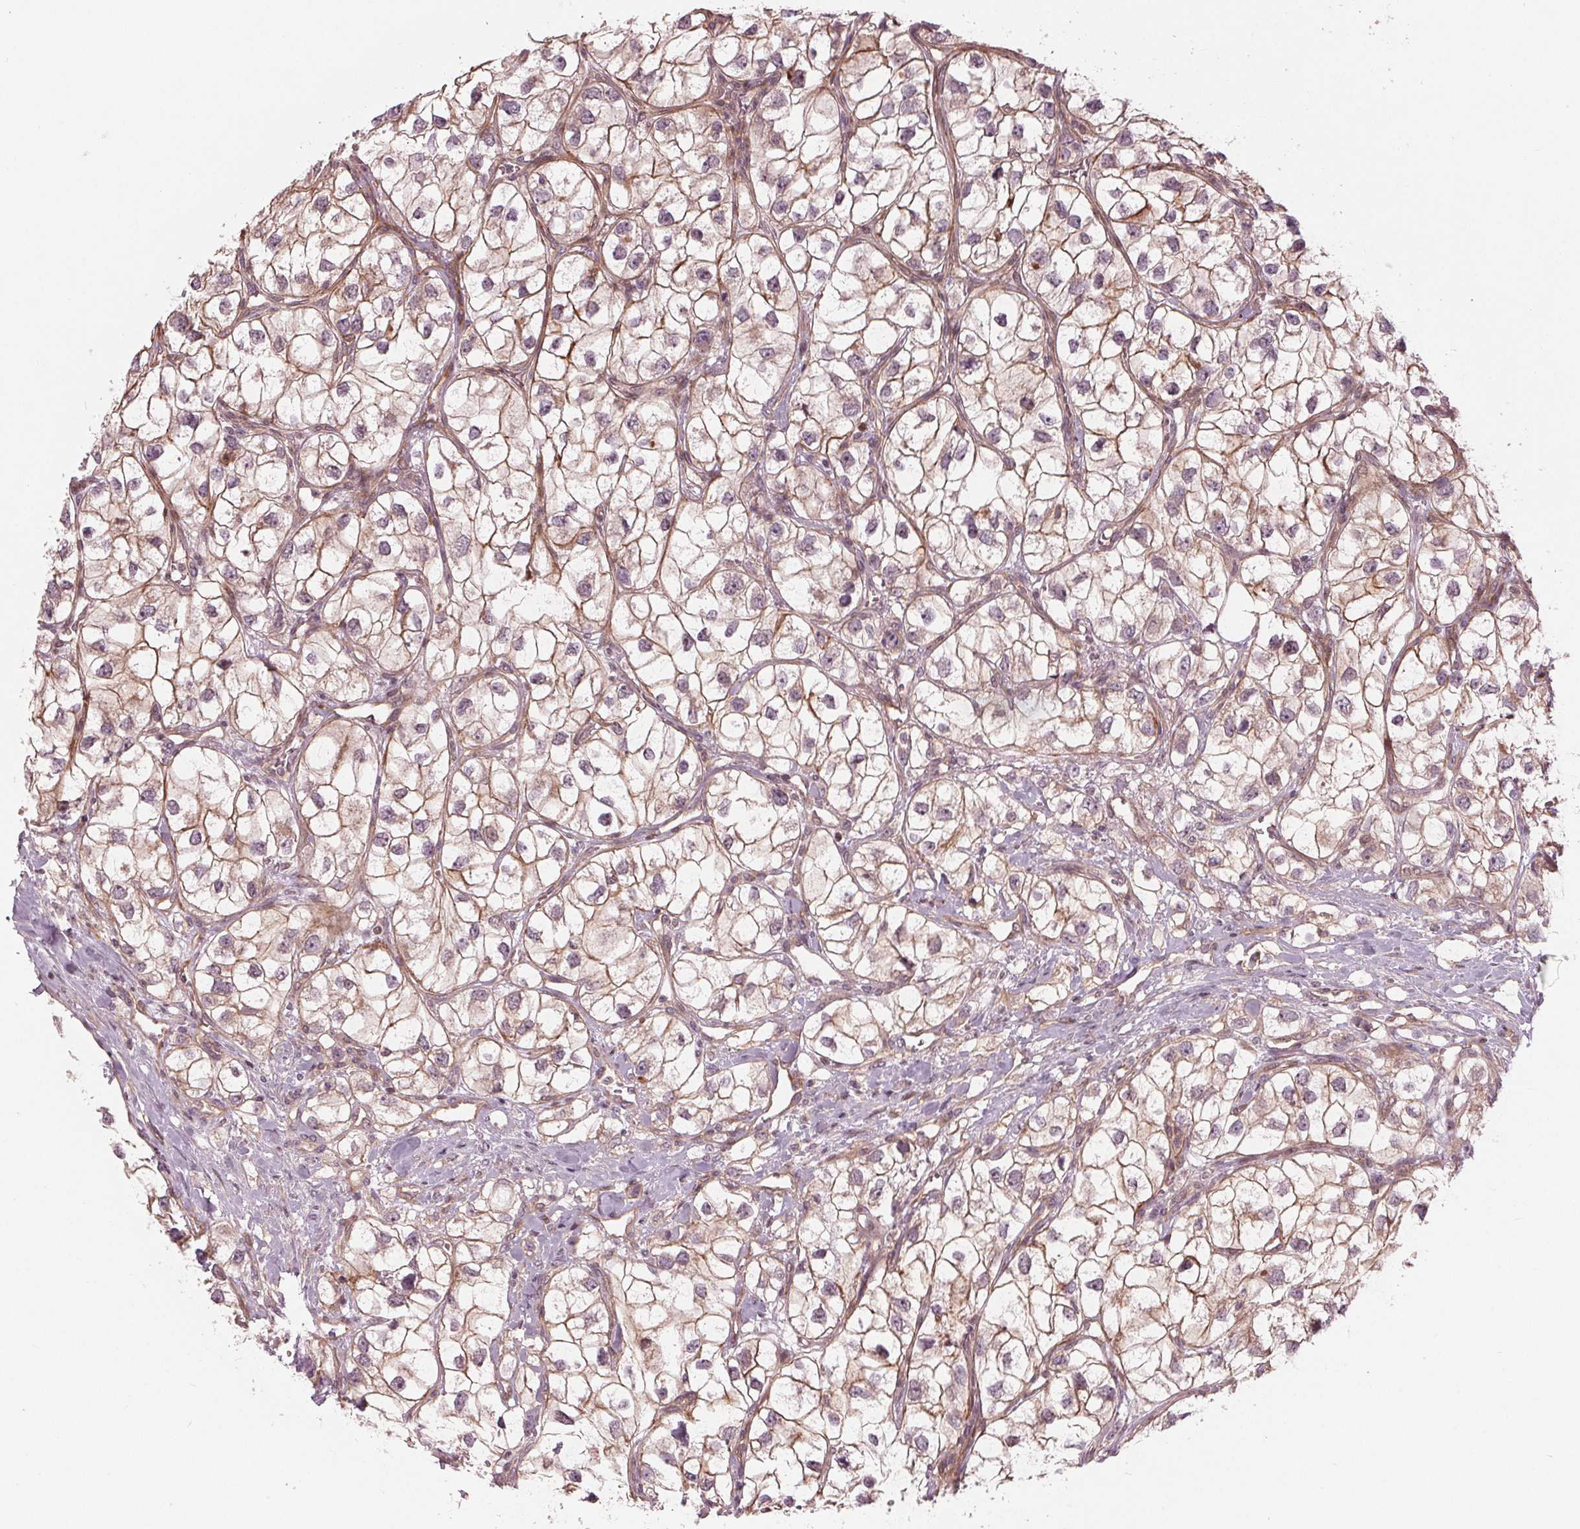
{"staining": {"intensity": "negative", "quantity": "none", "location": "none"}, "tissue": "renal cancer", "cell_type": "Tumor cells", "image_type": "cancer", "snomed": [{"axis": "morphology", "description": "Adenocarcinoma, NOS"}, {"axis": "topography", "description": "Kidney"}], "caption": "Tumor cells are negative for brown protein staining in renal cancer (adenocarcinoma). The staining was performed using DAB (3,3'-diaminobenzidine) to visualize the protein expression in brown, while the nuclei were stained in blue with hematoxylin (Magnification: 20x).", "gene": "TXNIP", "patient": {"sex": "male", "age": 59}}